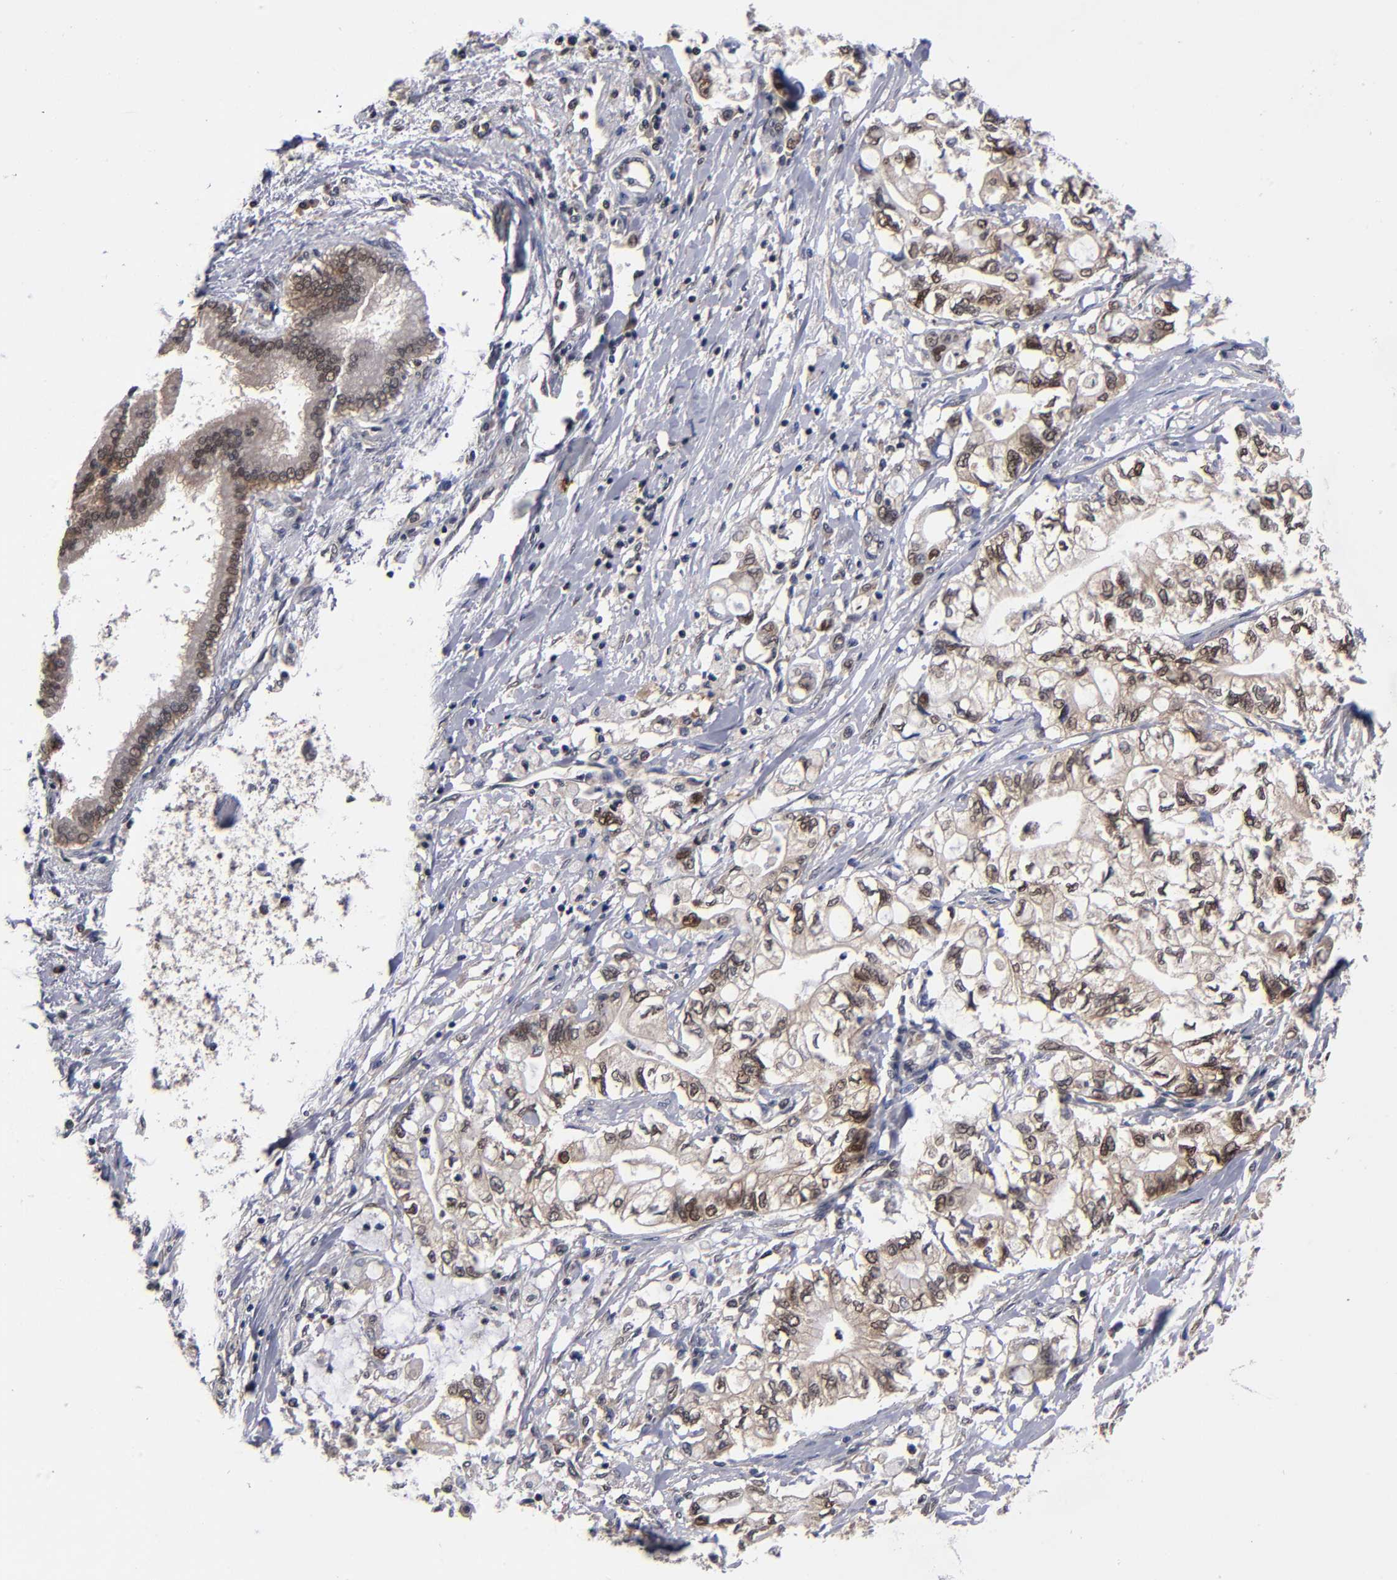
{"staining": {"intensity": "weak", "quantity": "25%-75%", "location": "cytoplasmic/membranous,nuclear"}, "tissue": "pancreatic cancer", "cell_type": "Tumor cells", "image_type": "cancer", "snomed": [{"axis": "morphology", "description": "Adenocarcinoma, NOS"}, {"axis": "topography", "description": "Pancreas"}], "caption": "Pancreatic cancer (adenocarcinoma) stained for a protein displays weak cytoplasmic/membranous and nuclear positivity in tumor cells.", "gene": "ALG13", "patient": {"sex": "male", "age": 79}}